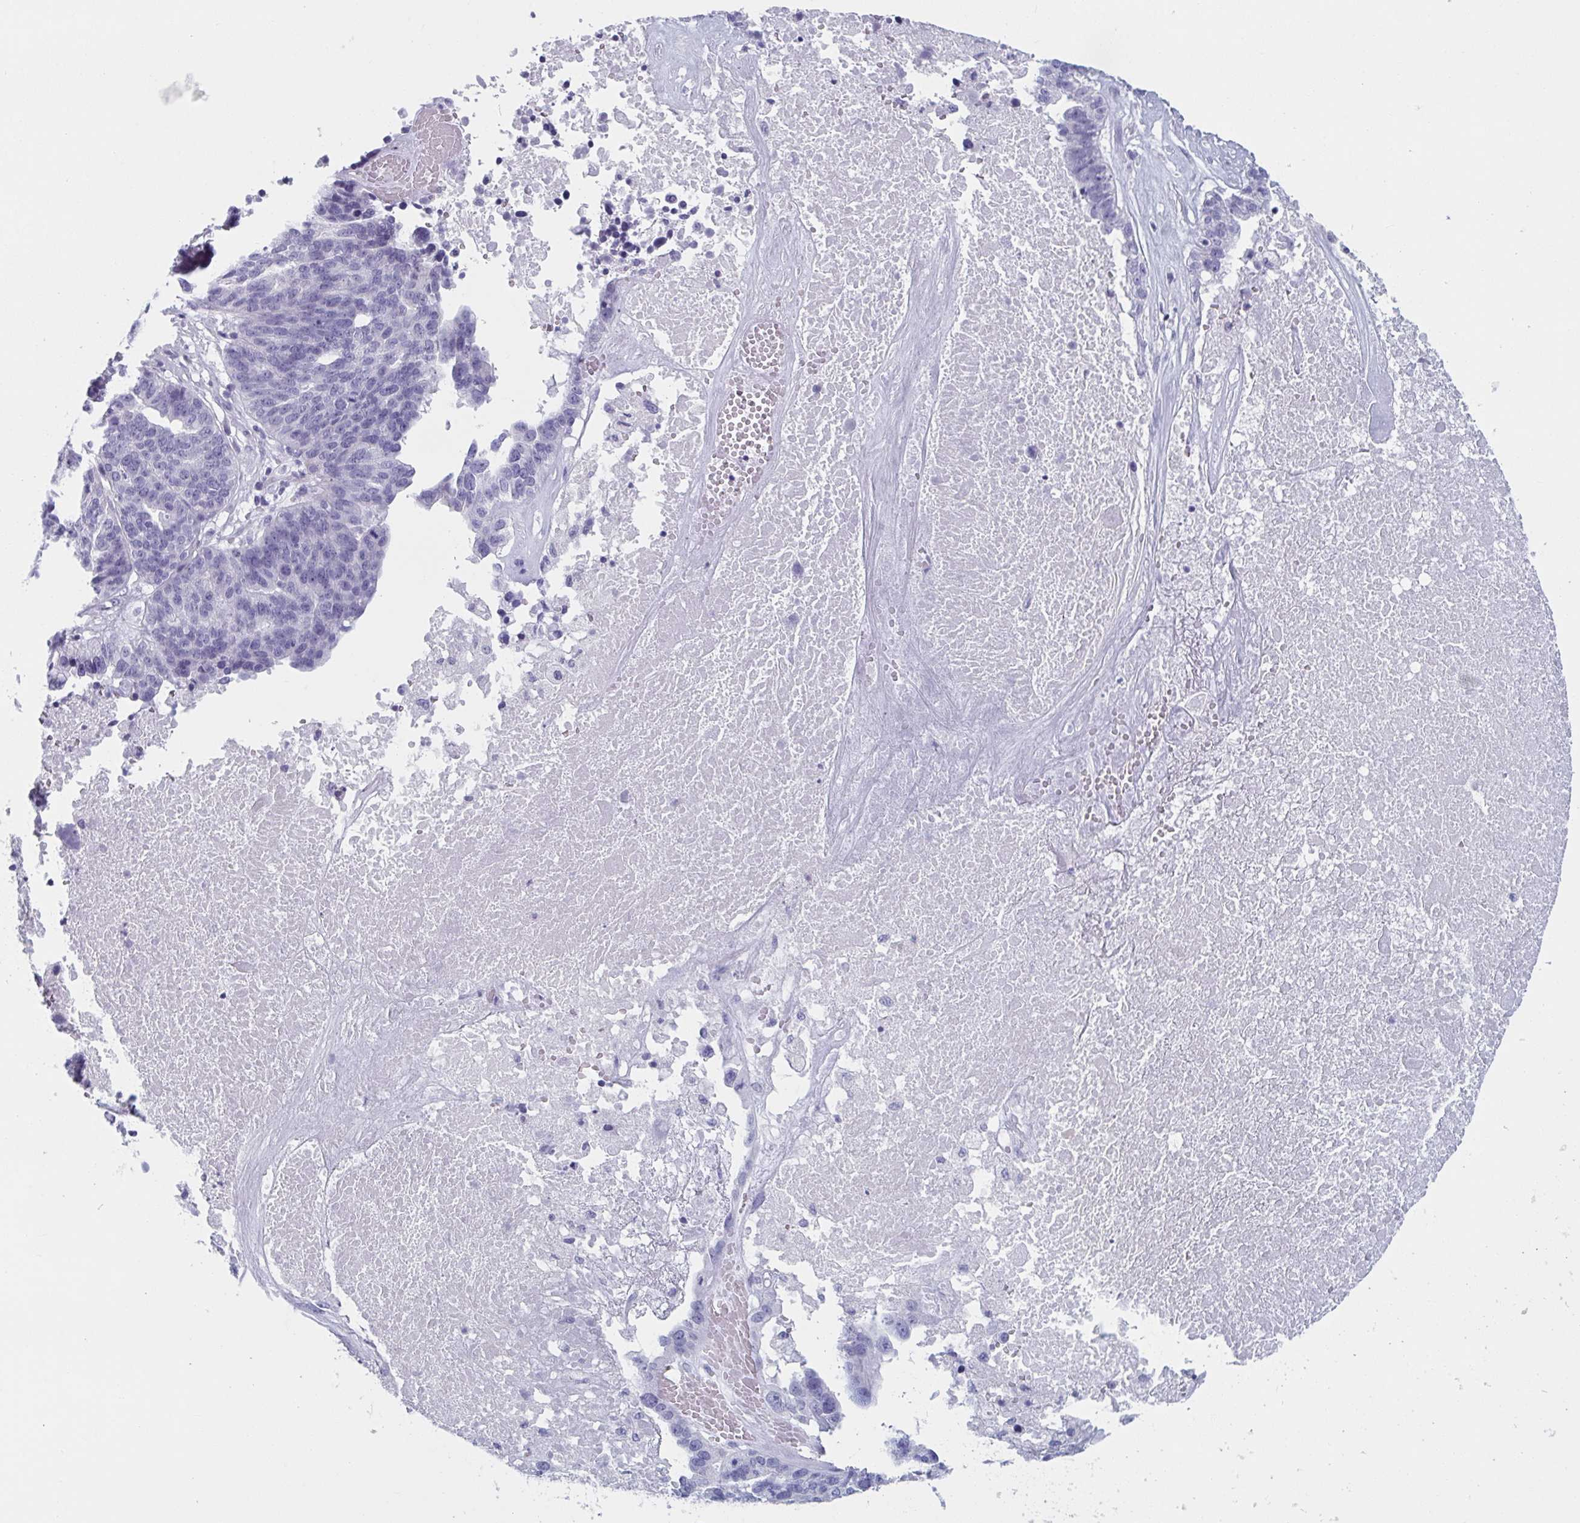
{"staining": {"intensity": "negative", "quantity": "none", "location": "none"}, "tissue": "ovarian cancer", "cell_type": "Tumor cells", "image_type": "cancer", "snomed": [{"axis": "morphology", "description": "Cystadenocarcinoma, serous, NOS"}, {"axis": "topography", "description": "Ovary"}], "caption": "This is an immunohistochemistry micrograph of serous cystadenocarcinoma (ovarian). There is no positivity in tumor cells.", "gene": "HSD11B2", "patient": {"sex": "female", "age": 59}}